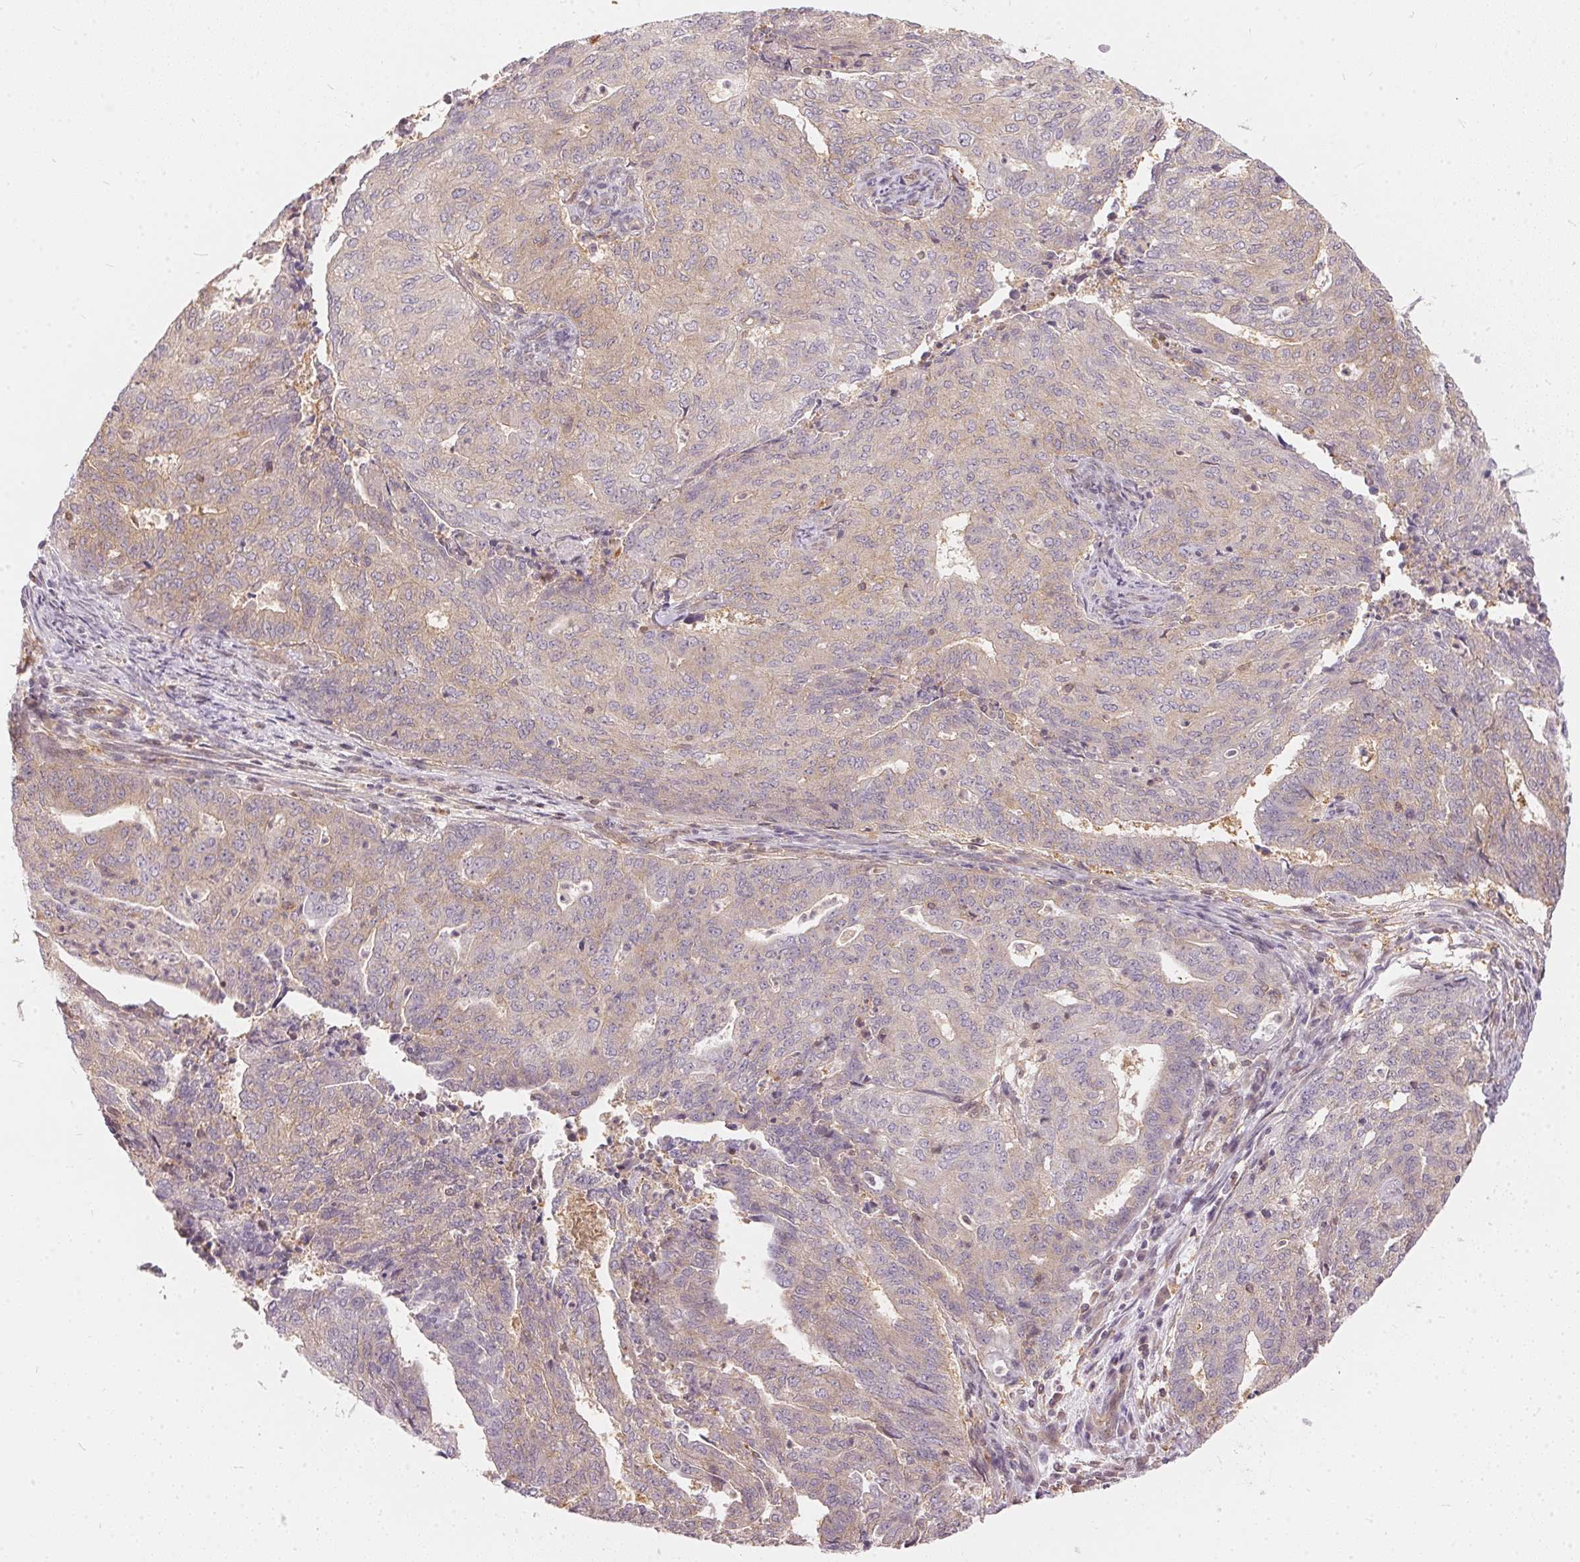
{"staining": {"intensity": "weak", "quantity": "25%-75%", "location": "cytoplasmic/membranous"}, "tissue": "endometrial cancer", "cell_type": "Tumor cells", "image_type": "cancer", "snomed": [{"axis": "morphology", "description": "Adenocarcinoma, NOS"}, {"axis": "topography", "description": "Endometrium"}], "caption": "Protein staining shows weak cytoplasmic/membranous expression in approximately 25%-75% of tumor cells in endometrial cancer (adenocarcinoma).", "gene": "BLMH", "patient": {"sex": "female", "age": 82}}